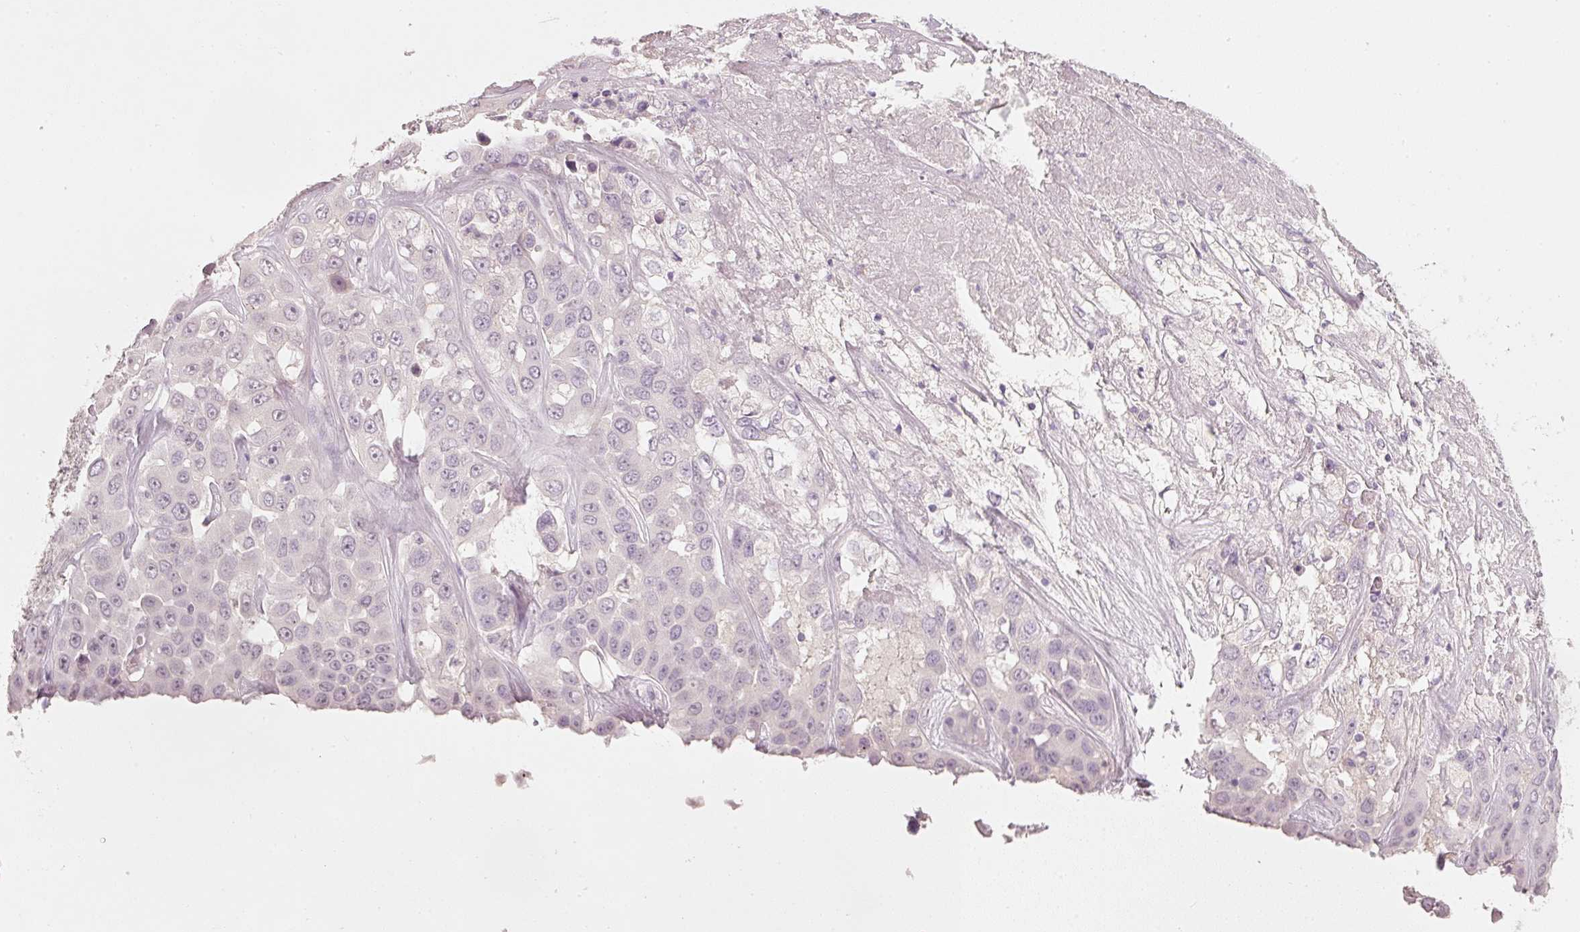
{"staining": {"intensity": "negative", "quantity": "none", "location": "none"}, "tissue": "liver cancer", "cell_type": "Tumor cells", "image_type": "cancer", "snomed": [{"axis": "morphology", "description": "Cholangiocarcinoma"}, {"axis": "topography", "description": "Liver"}], "caption": "Liver cancer stained for a protein using immunohistochemistry demonstrates no expression tumor cells.", "gene": "STEAP1", "patient": {"sex": "female", "age": 52}}